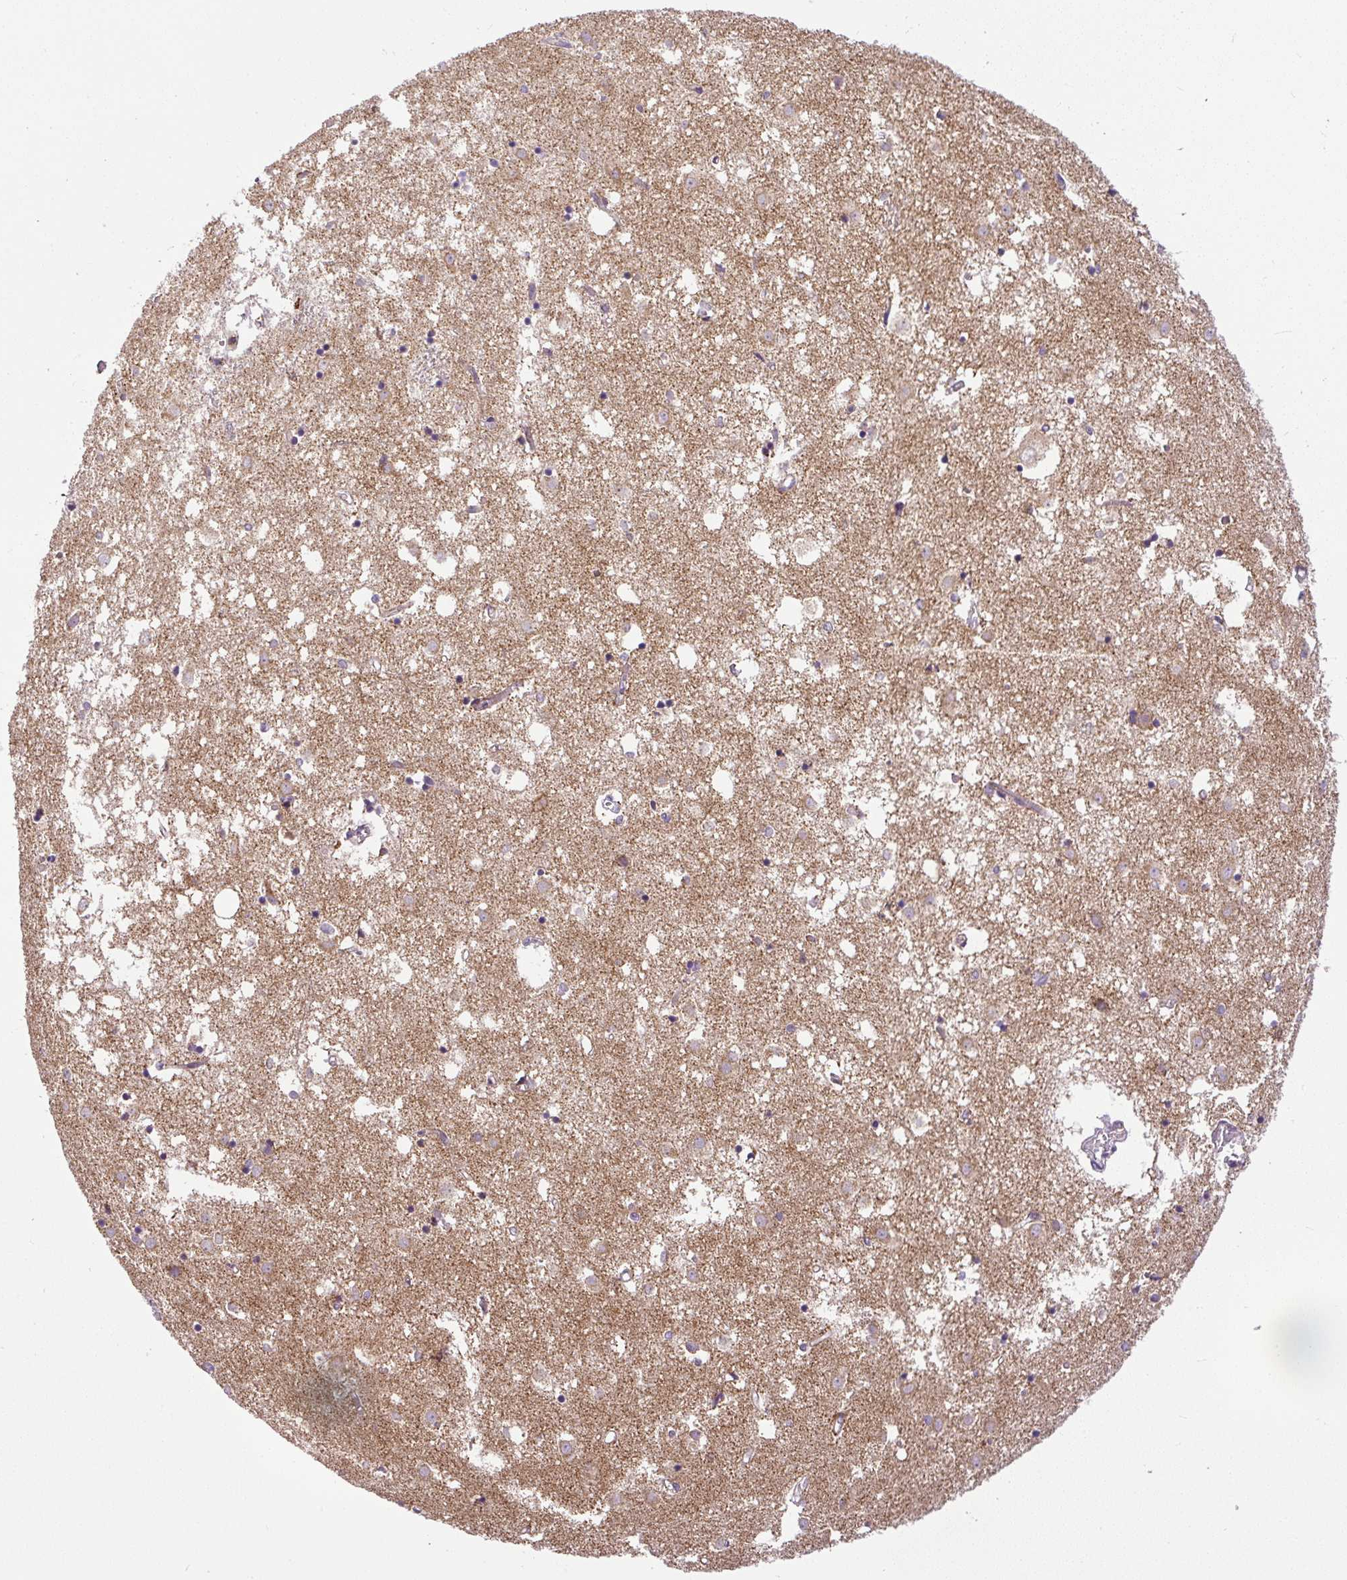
{"staining": {"intensity": "moderate", "quantity": "<25%", "location": "cytoplasmic/membranous"}, "tissue": "caudate", "cell_type": "Glial cells", "image_type": "normal", "snomed": [{"axis": "morphology", "description": "Normal tissue, NOS"}, {"axis": "topography", "description": "Lateral ventricle wall"}], "caption": "This histopathology image exhibits immunohistochemistry (IHC) staining of normal caudate, with low moderate cytoplasmic/membranous positivity in about <25% of glial cells.", "gene": "TM2D3", "patient": {"sex": "male", "age": 70}}